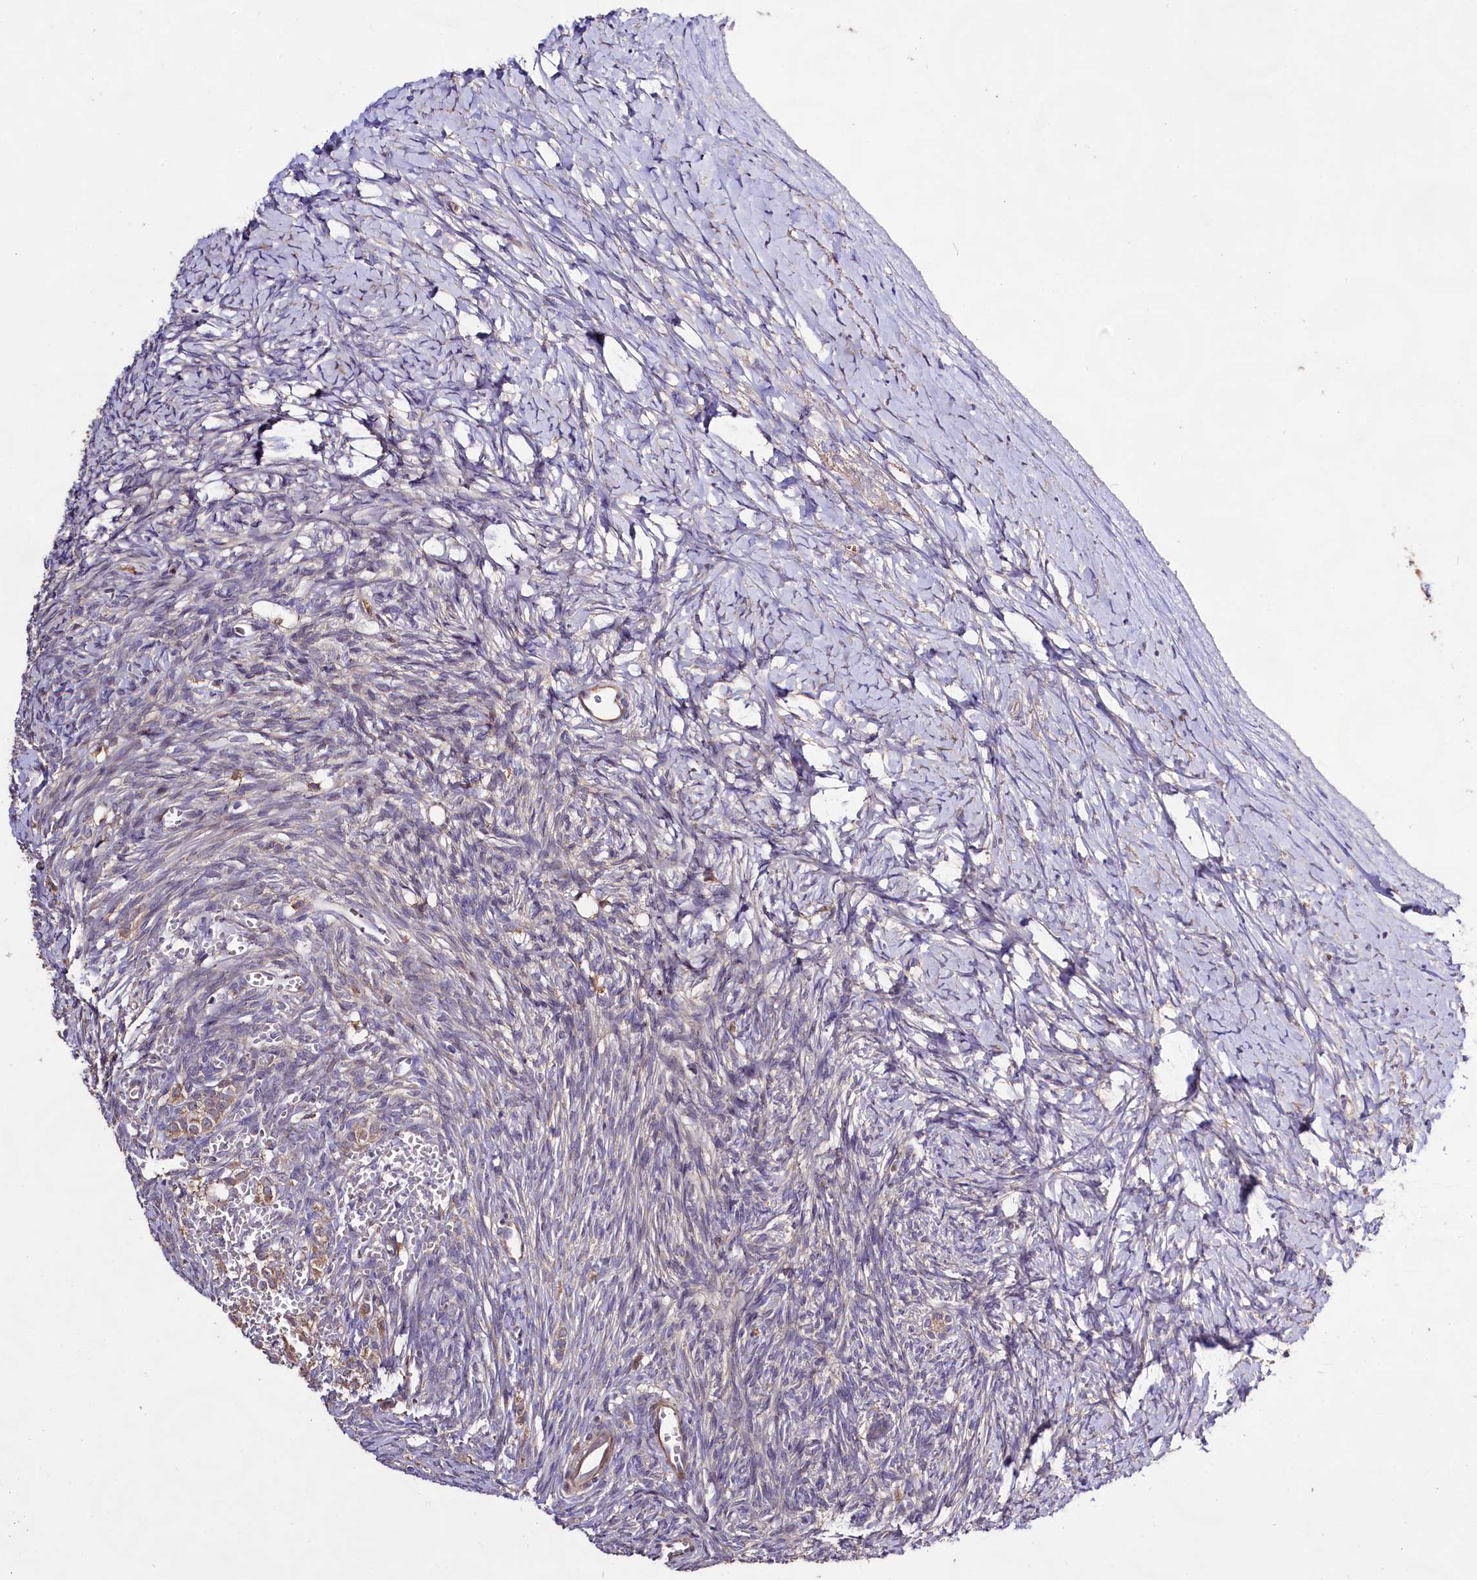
{"staining": {"intensity": "negative", "quantity": "none", "location": "none"}, "tissue": "ovary", "cell_type": "Ovarian stroma cells", "image_type": "normal", "snomed": [{"axis": "morphology", "description": "Normal tissue, NOS"}, {"axis": "morphology", "description": "Developmental malformation"}, {"axis": "topography", "description": "Ovary"}], "caption": "Ovarian stroma cells are negative for brown protein staining in normal ovary. (DAB immunohistochemistry visualized using brightfield microscopy, high magnification).", "gene": "DMXL2", "patient": {"sex": "female", "age": 39}}